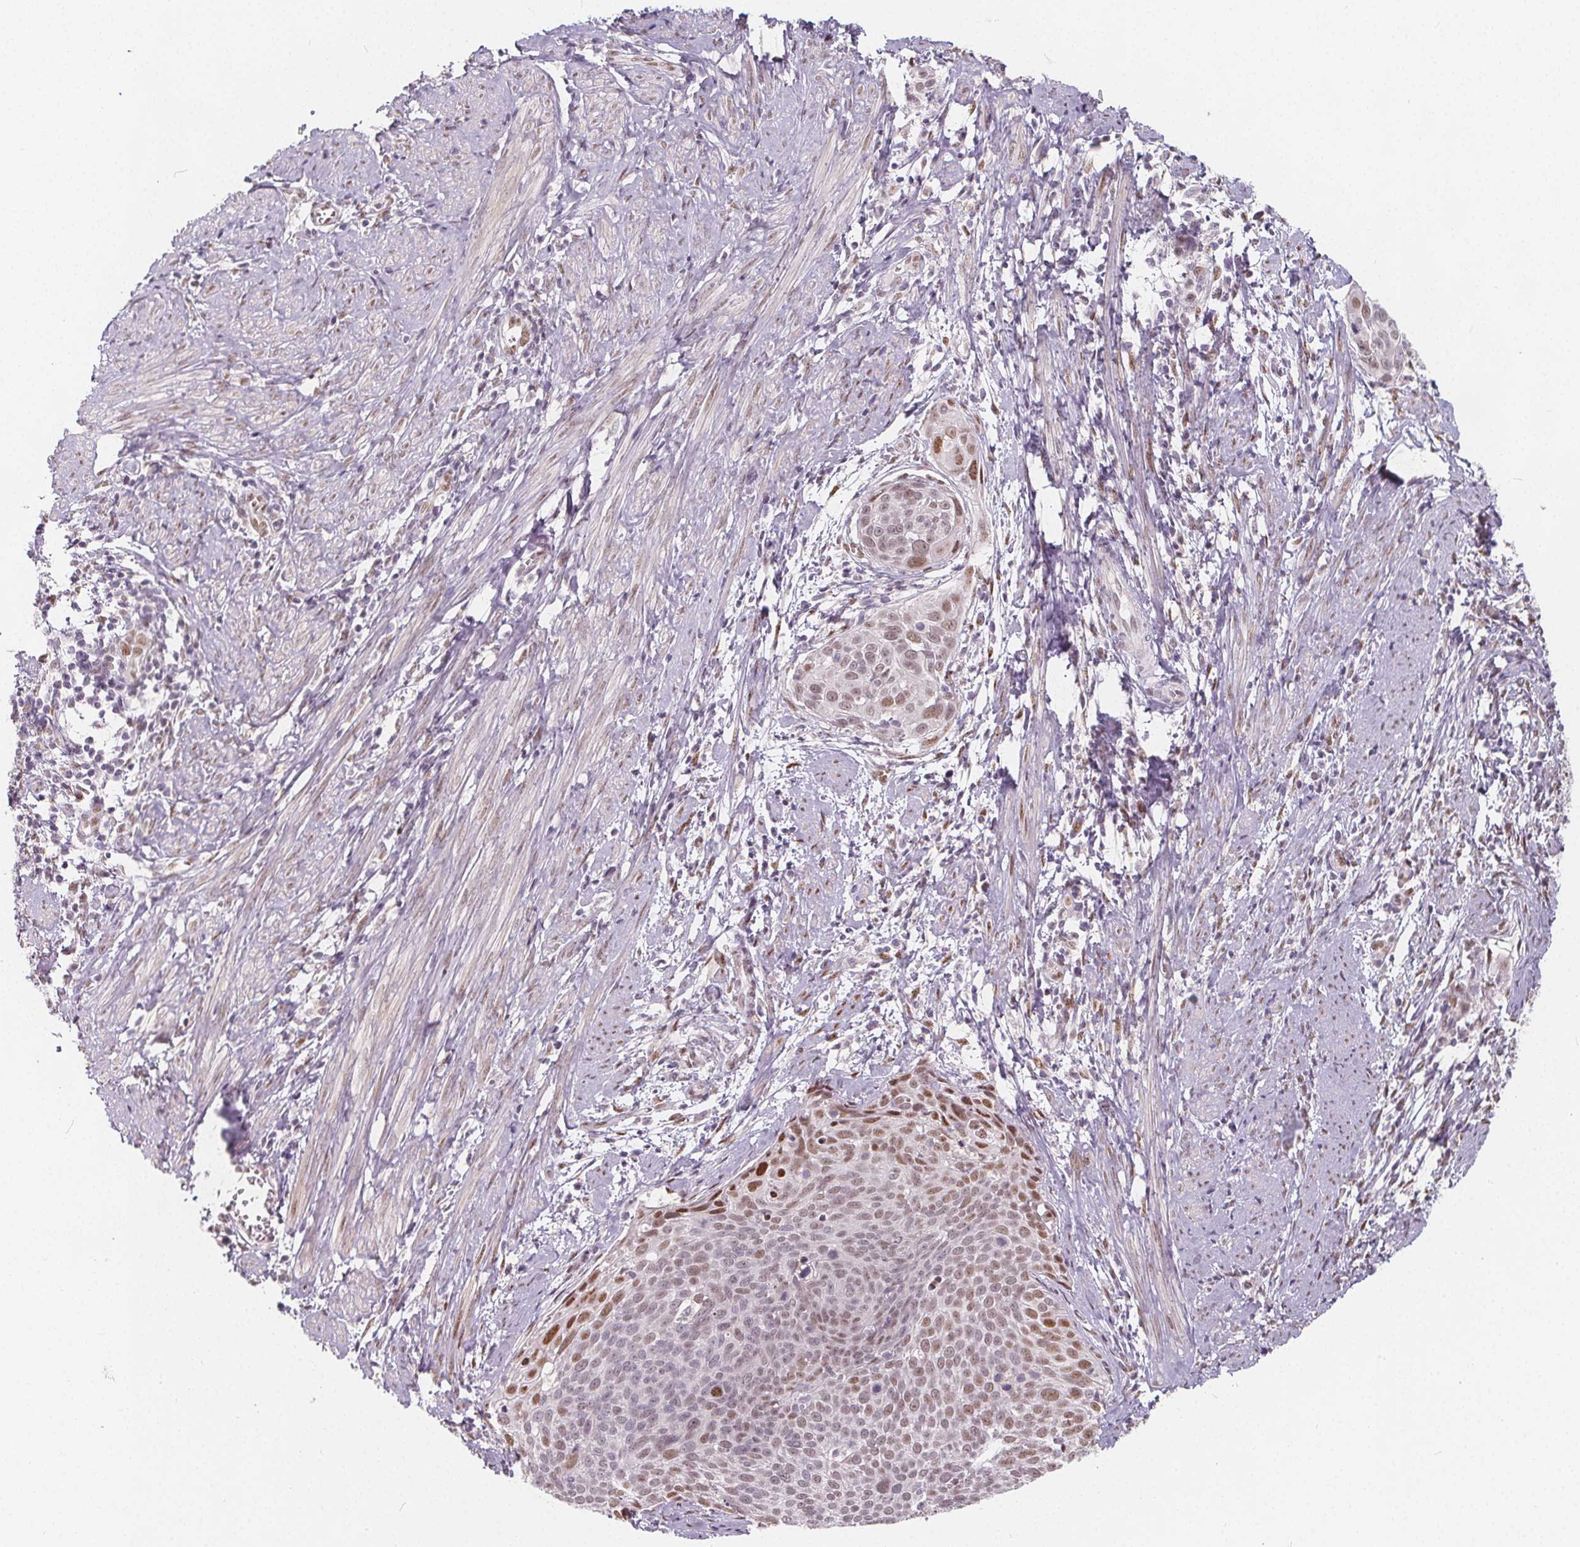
{"staining": {"intensity": "weak", "quantity": "25%-75%", "location": "cytoplasmic/membranous,nuclear"}, "tissue": "cervical cancer", "cell_type": "Tumor cells", "image_type": "cancer", "snomed": [{"axis": "morphology", "description": "Squamous cell carcinoma, NOS"}, {"axis": "topography", "description": "Cervix"}], "caption": "Human cervical cancer stained with a protein marker exhibits weak staining in tumor cells.", "gene": "DRC3", "patient": {"sex": "female", "age": 39}}